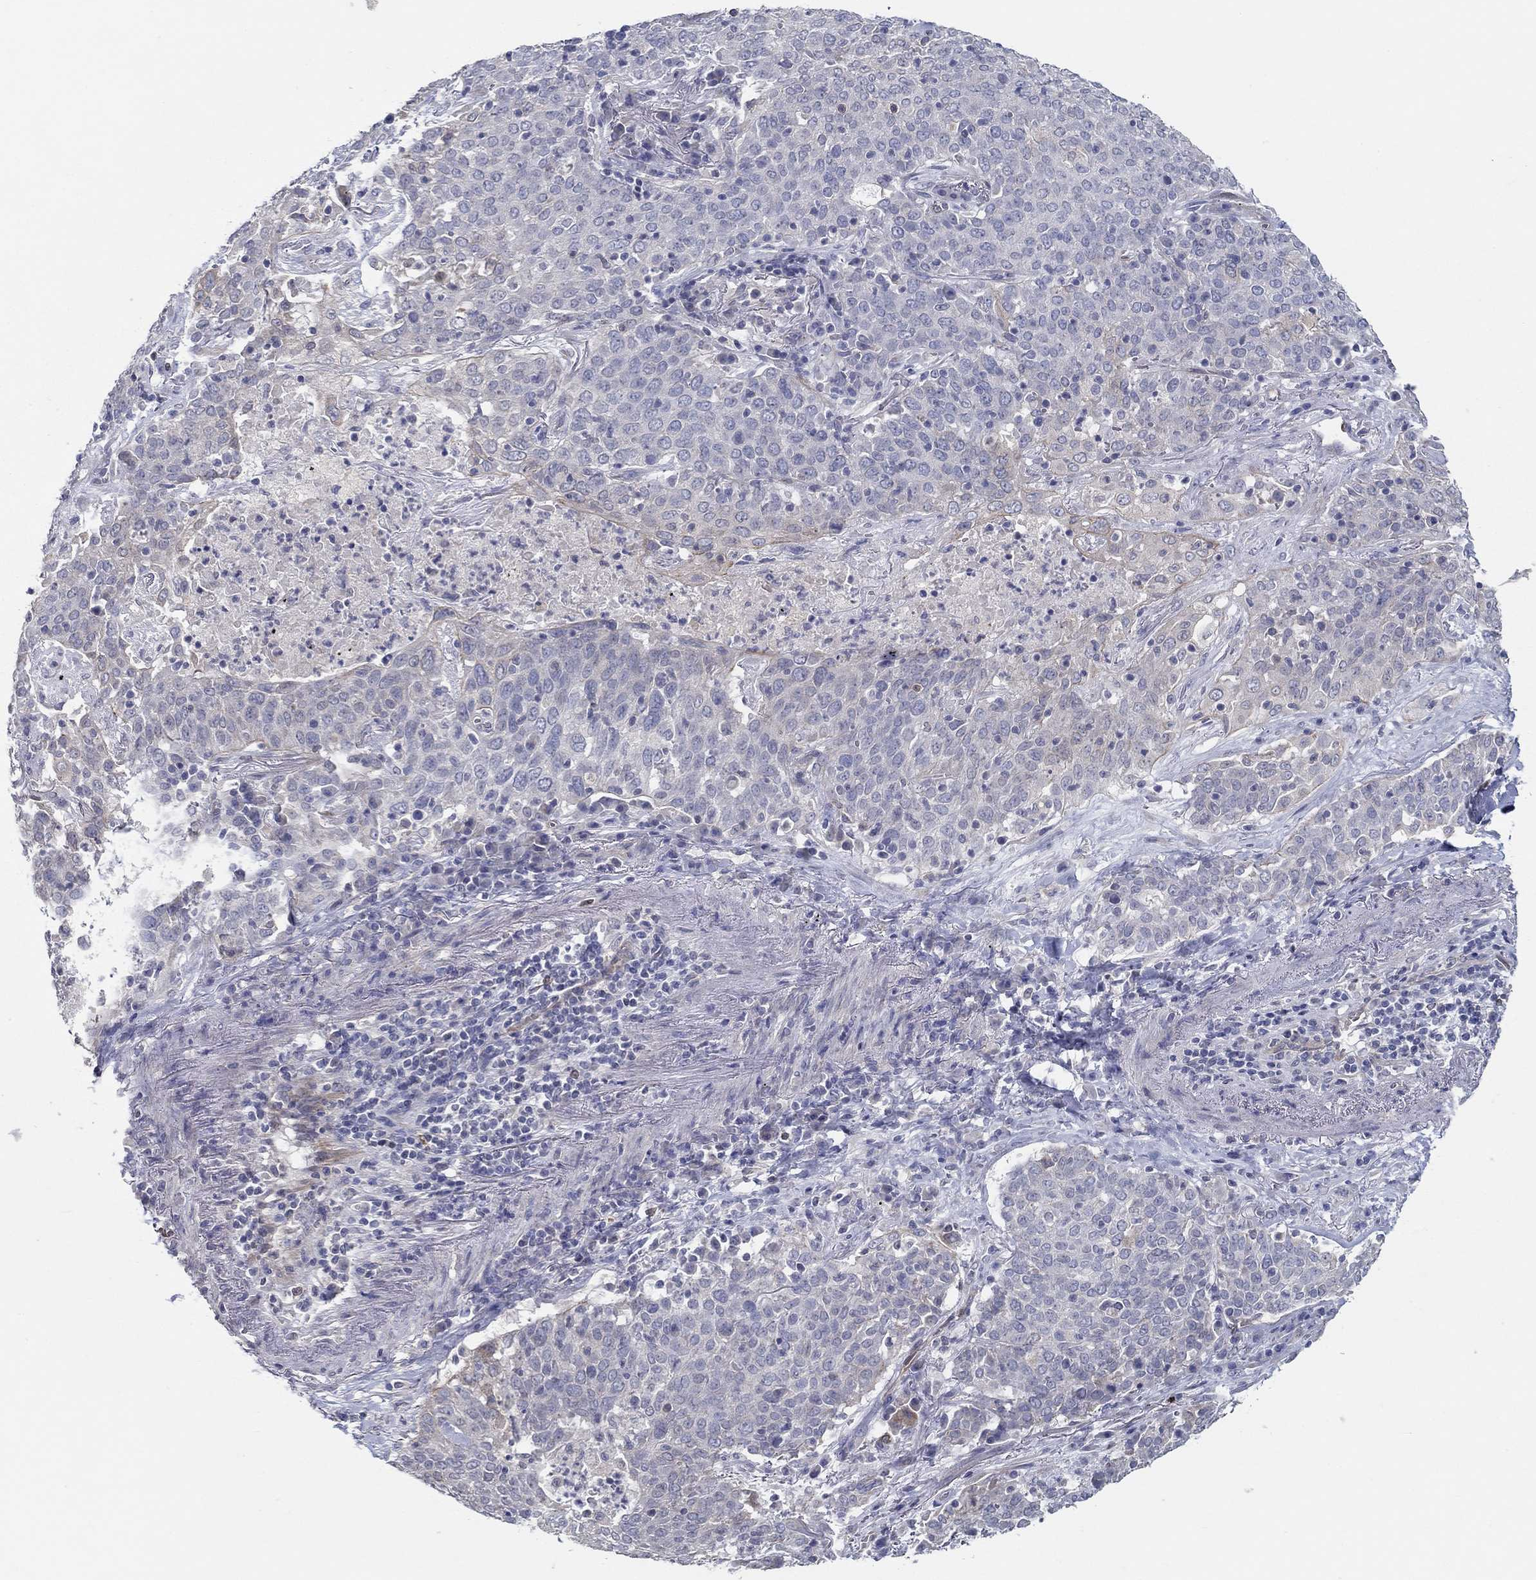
{"staining": {"intensity": "negative", "quantity": "none", "location": "none"}, "tissue": "lung cancer", "cell_type": "Tumor cells", "image_type": "cancer", "snomed": [{"axis": "morphology", "description": "Squamous cell carcinoma, NOS"}, {"axis": "topography", "description": "Lung"}], "caption": "Immunohistochemical staining of human lung cancer reveals no significant expression in tumor cells.", "gene": "ERMP1", "patient": {"sex": "male", "age": 82}}